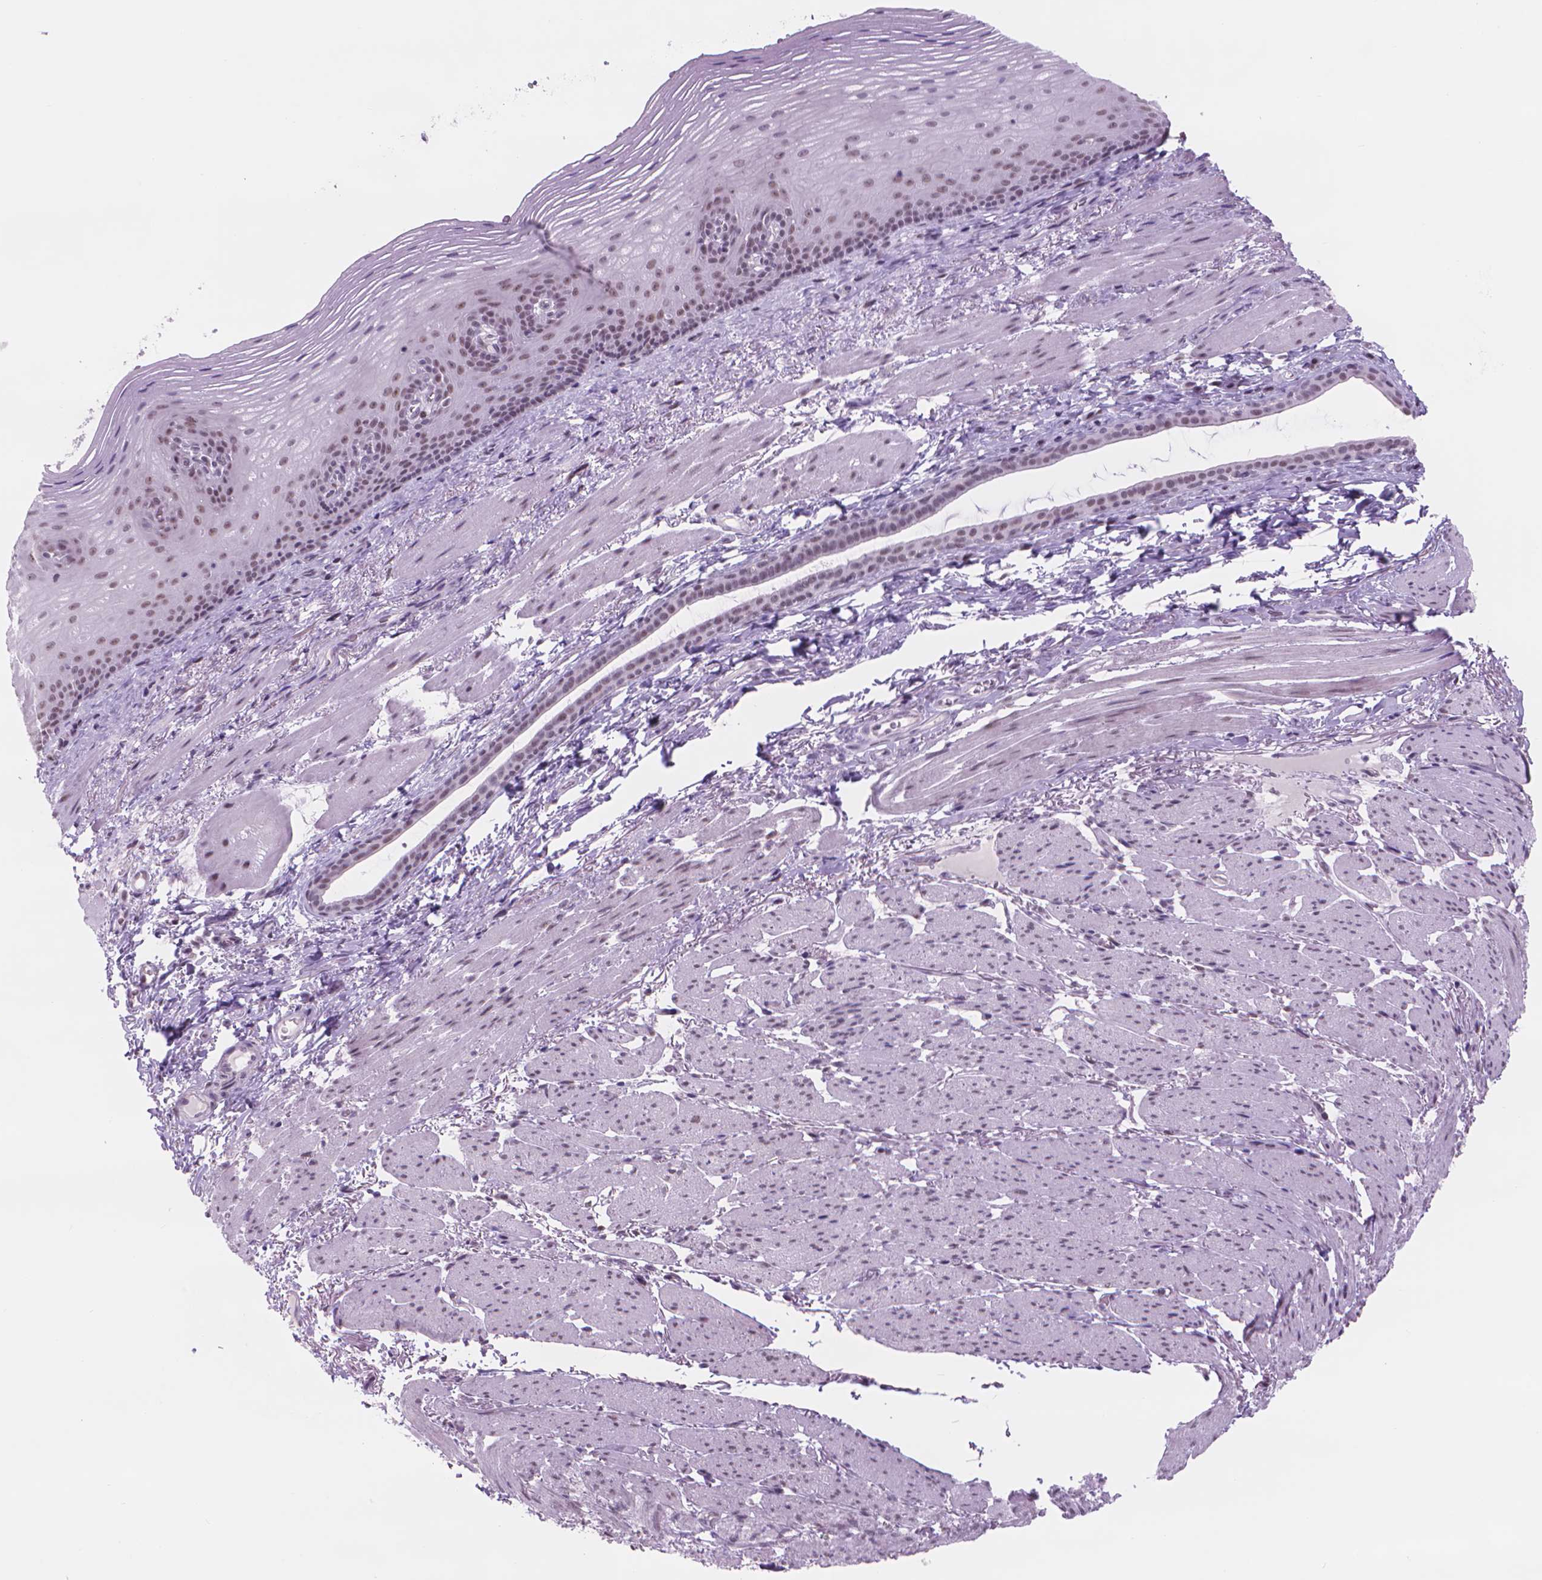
{"staining": {"intensity": "moderate", "quantity": "25%-75%", "location": "nuclear"}, "tissue": "esophagus", "cell_type": "Squamous epithelial cells", "image_type": "normal", "snomed": [{"axis": "morphology", "description": "Normal tissue, NOS"}, {"axis": "topography", "description": "Esophagus"}], "caption": "Immunohistochemistry micrograph of unremarkable esophagus stained for a protein (brown), which shows medium levels of moderate nuclear positivity in about 25%-75% of squamous epithelial cells.", "gene": "POLR3D", "patient": {"sex": "male", "age": 76}}